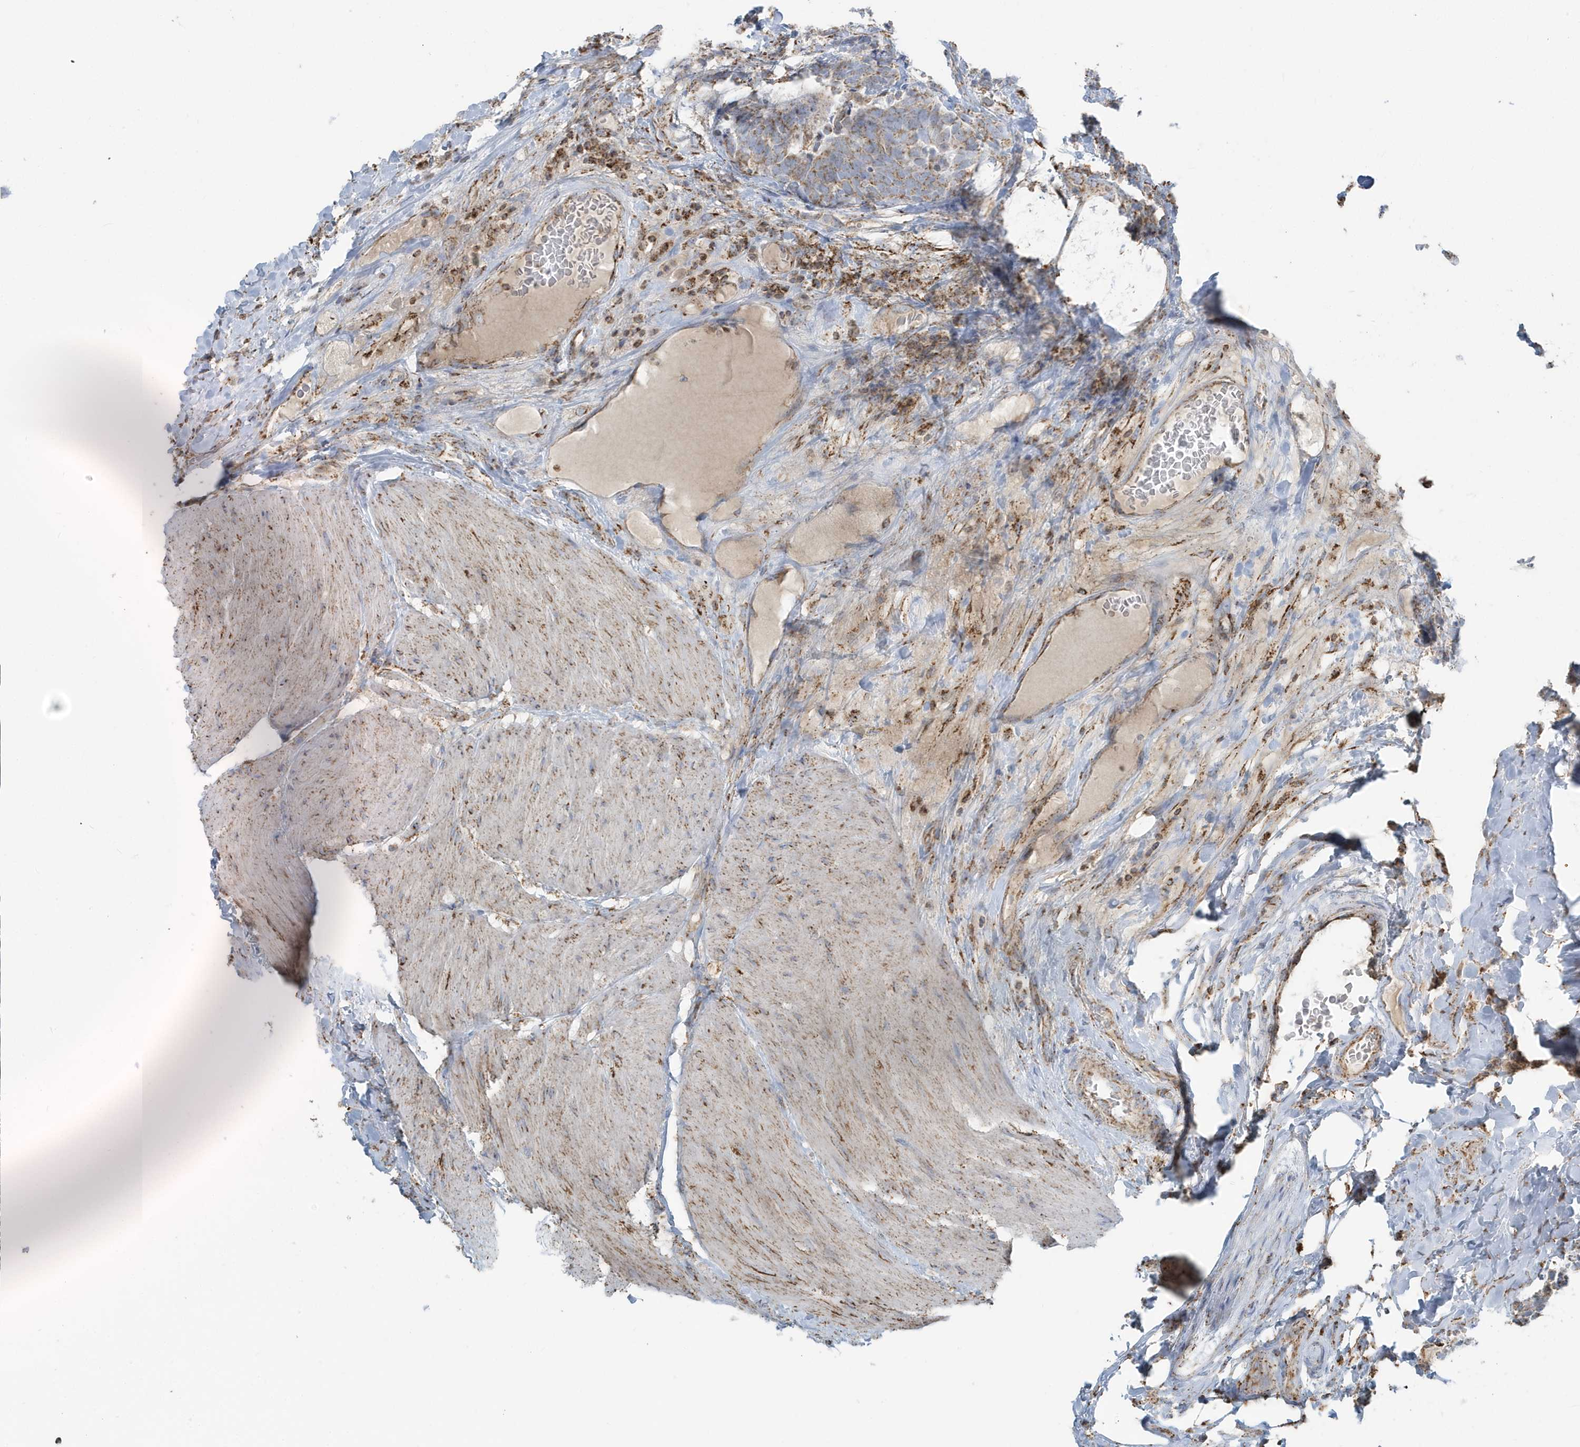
{"staining": {"intensity": "moderate", "quantity": ">75%", "location": "cytoplasmic/membranous"}, "tissue": "carcinoid", "cell_type": "Tumor cells", "image_type": "cancer", "snomed": [{"axis": "morphology", "description": "Carcinoma, NOS"}, {"axis": "morphology", "description": "Carcinoid, malignant, NOS"}, {"axis": "topography", "description": "Urinary bladder"}], "caption": "IHC histopathology image of neoplastic tissue: carcinoid (malignant) stained using immunohistochemistry (IHC) reveals medium levels of moderate protein expression localized specifically in the cytoplasmic/membranous of tumor cells, appearing as a cytoplasmic/membranous brown color.", "gene": "RAB11FIP3", "patient": {"sex": "male", "age": 57}}